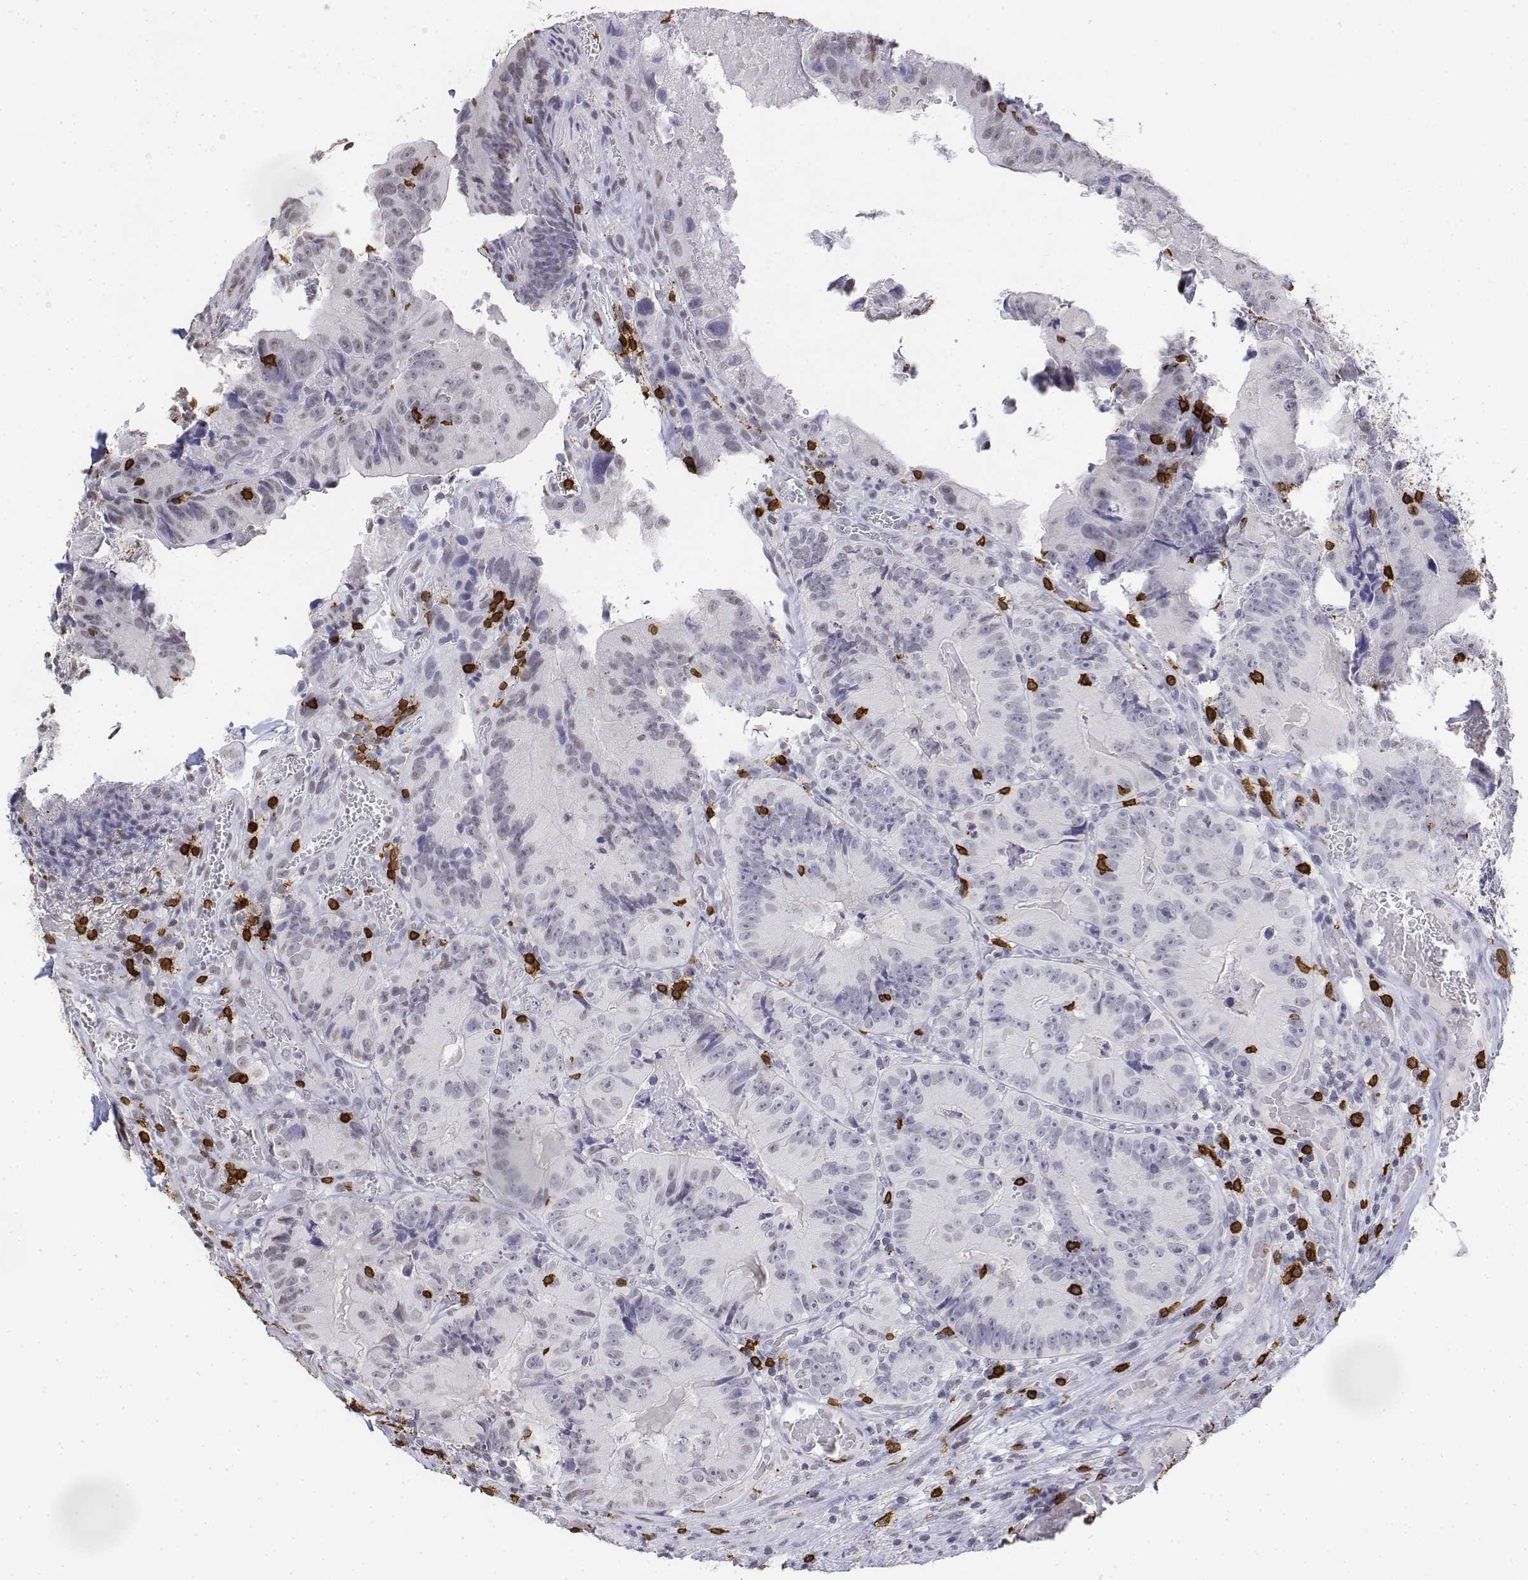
{"staining": {"intensity": "negative", "quantity": "none", "location": "none"}, "tissue": "colorectal cancer", "cell_type": "Tumor cells", "image_type": "cancer", "snomed": [{"axis": "morphology", "description": "Adenocarcinoma, NOS"}, {"axis": "topography", "description": "Colon"}], "caption": "A histopathology image of human colorectal cancer is negative for staining in tumor cells.", "gene": "CD3E", "patient": {"sex": "female", "age": 86}}